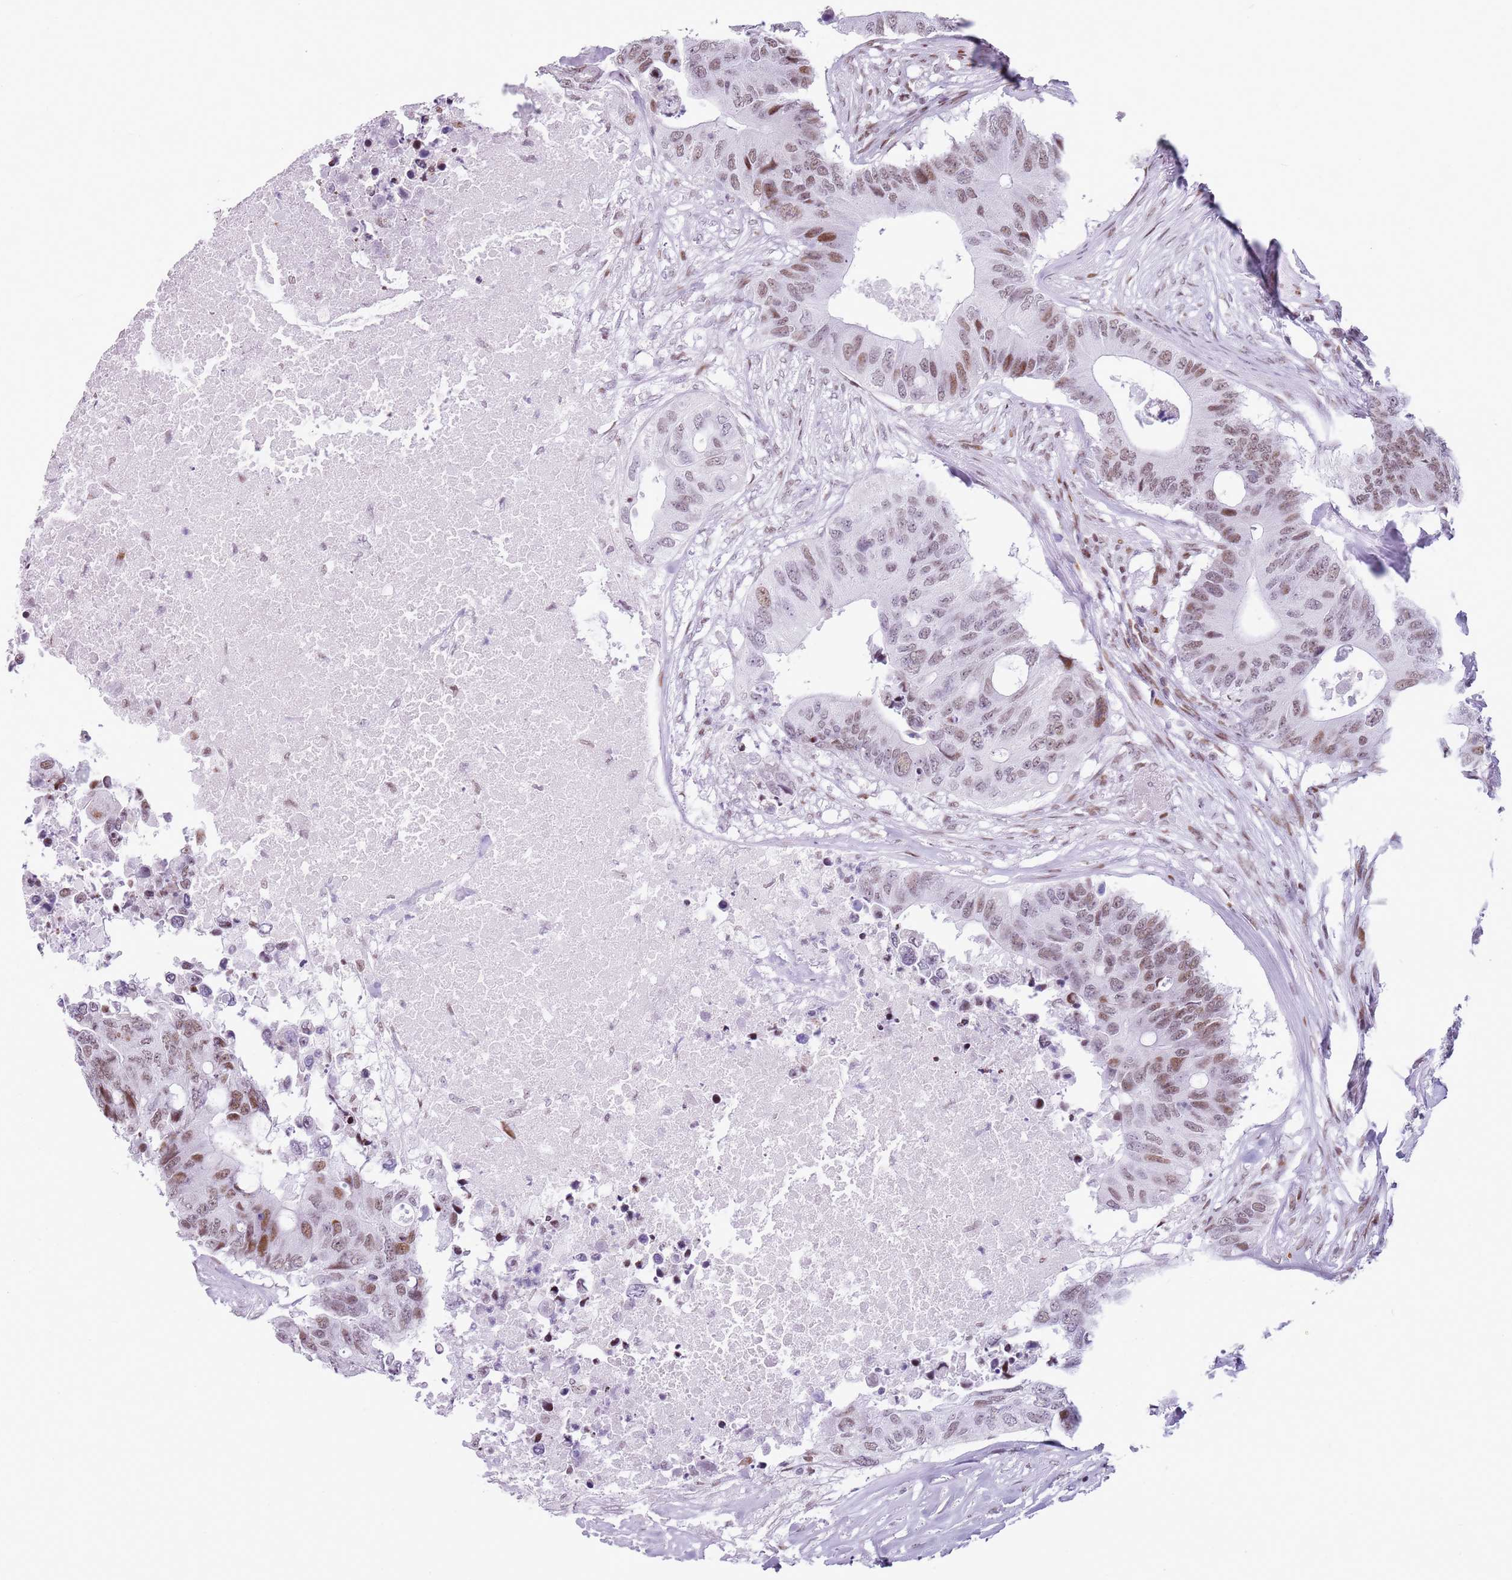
{"staining": {"intensity": "moderate", "quantity": ">75%", "location": "nuclear"}, "tissue": "colorectal cancer", "cell_type": "Tumor cells", "image_type": "cancer", "snomed": [{"axis": "morphology", "description": "Adenocarcinoma, NOS"}, {"axis": "topography", "description": "Colon"}], "caption": "This is an image of immunohistochemistry staining of colorectal adenocarcinoma, which shows moderate expression in the nuclear of tumor cells.", "gene": "FAM104B", "patient": {"sex": "male", "age": 71}}